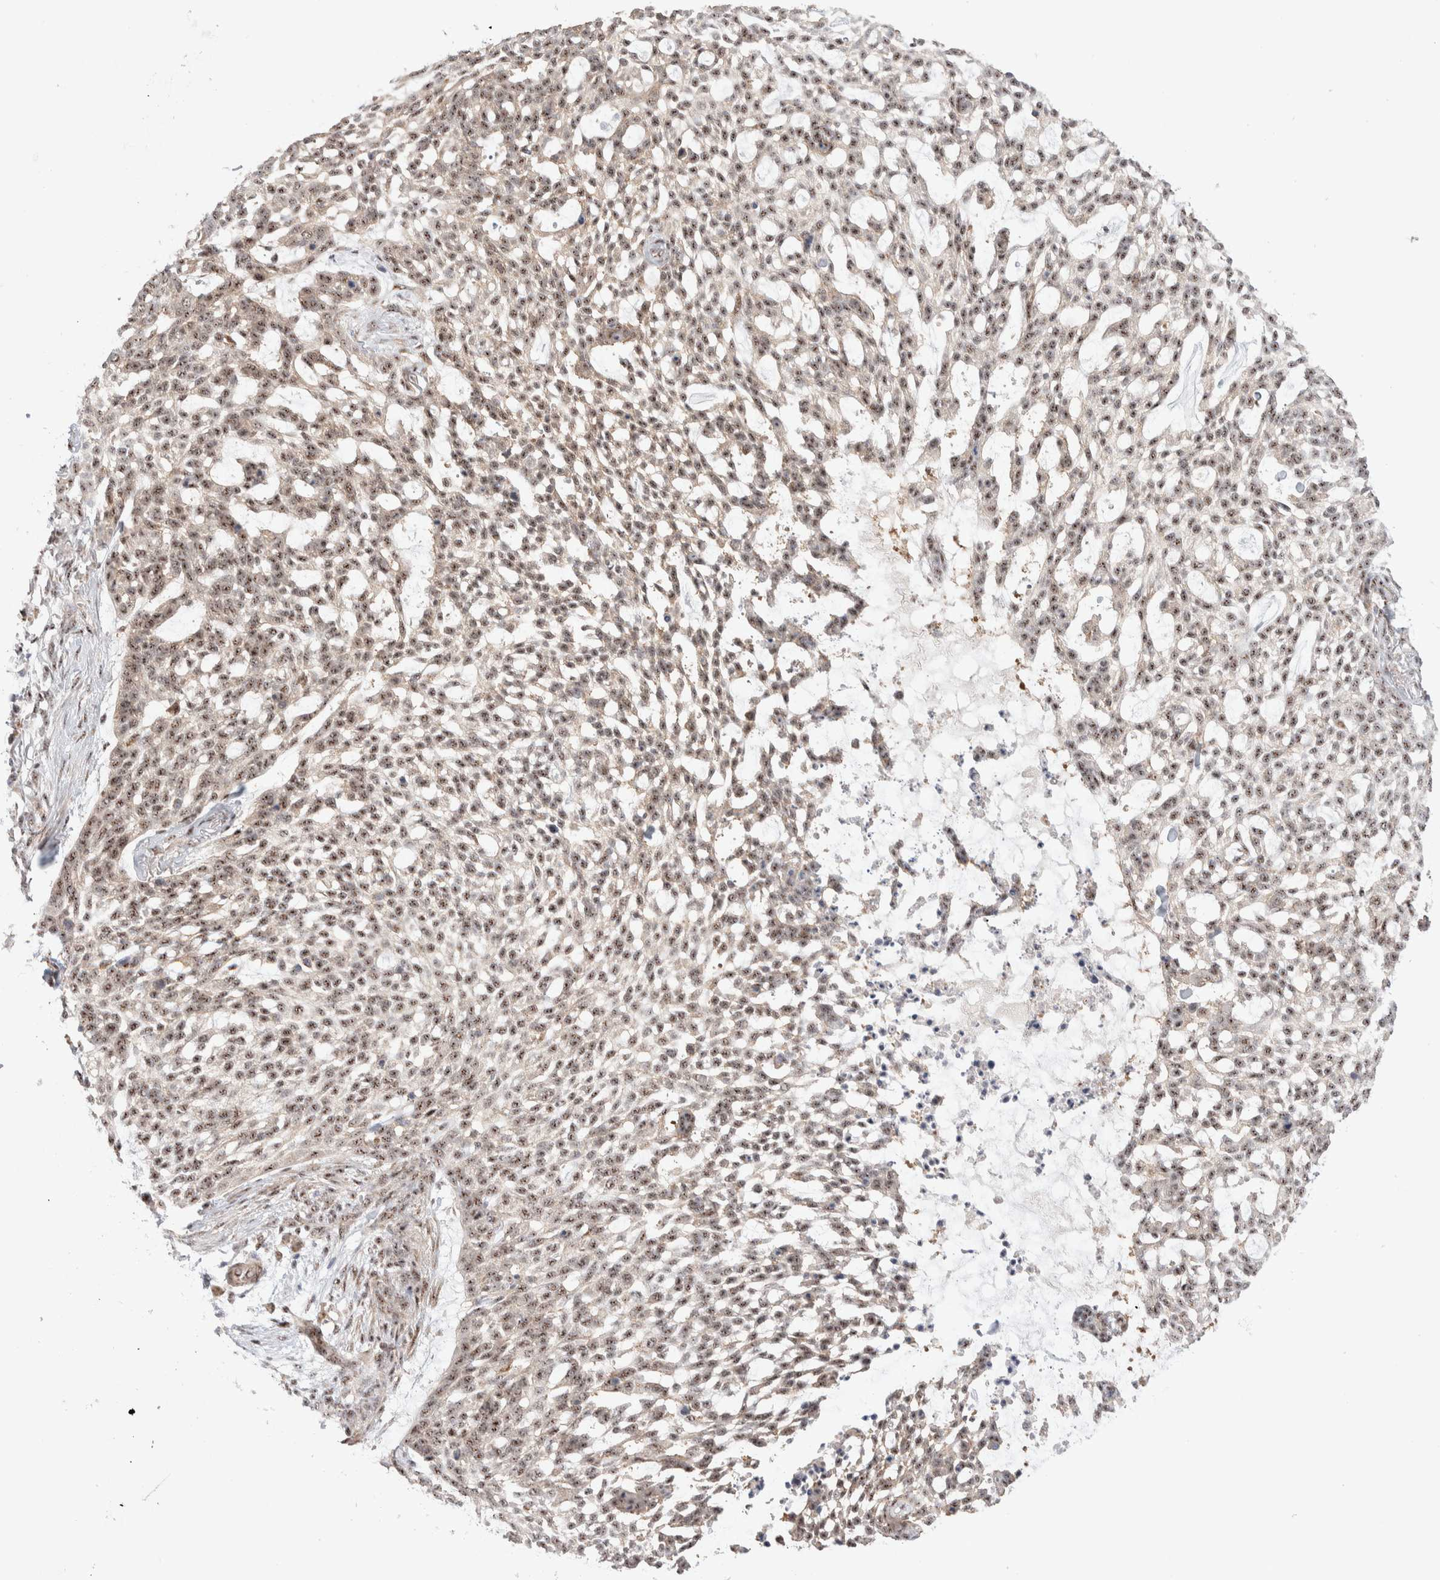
{"staining": {"intensity": "moderate", "quantity": ">75%", "location": "nuclear"}, "tissue": "skin cancer", "cell_type": "Tumor cells", "image_type": "cancer", "snomed": [{"axis": "morphology", "description": "Basal cell carcinoma"}, {"axis": "topography", "description": "Skin"}], "caption": "The histopathology image displays immunohistochemical staining of skin cancer. There is moderate nuclear positivity is seen in about >75% of tumor cells.", "gene": "ZNF695", "patient": {"sex": "female", "age": 64}}